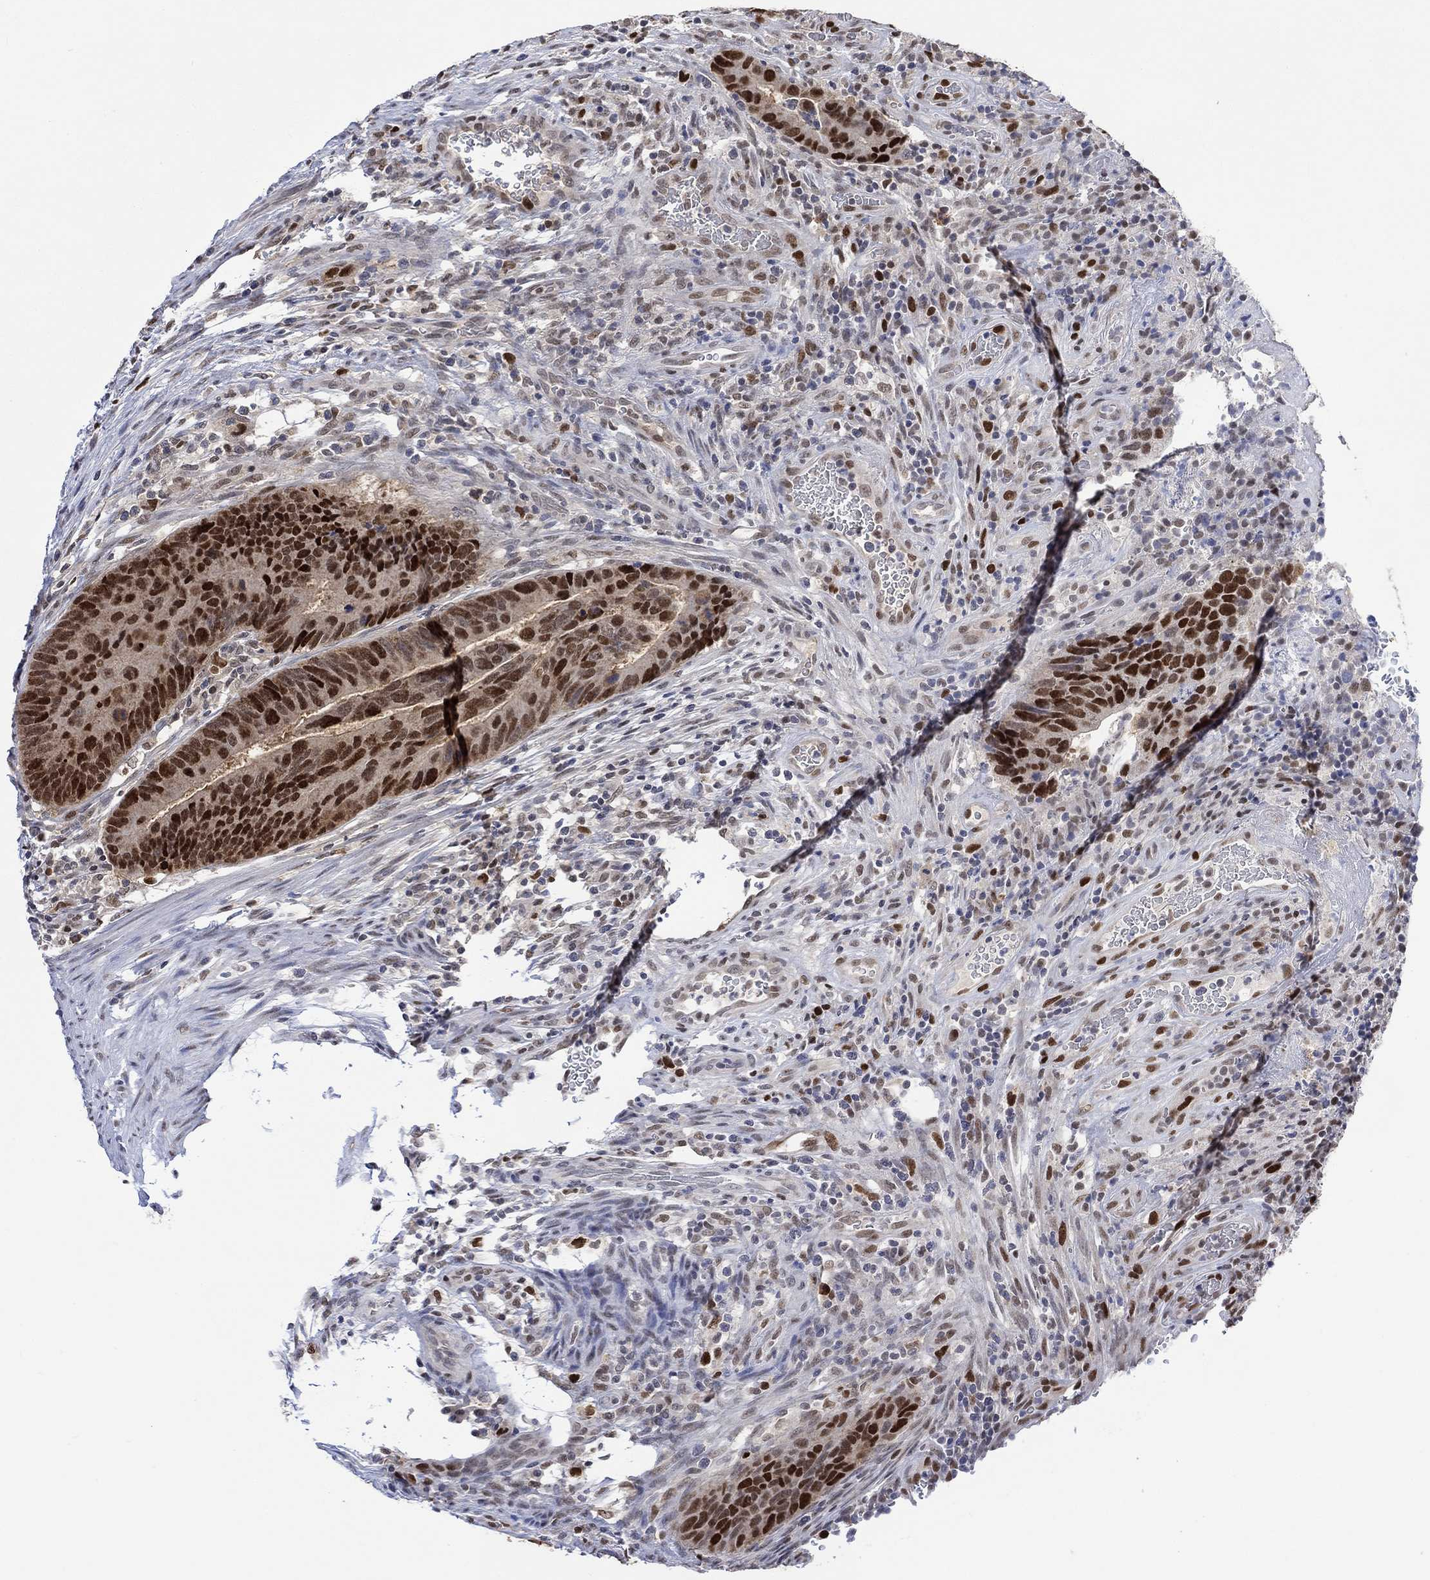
{"staining": {"intensity": "strong", "quantity": ">75%", "location": "nuclear"}, "tissue": "colorectal cancer", "cell_type": "Tumor cells", "image_type": "cancer", "snomed": [{"axis": "morphology", "description": "Adenocarcinoma, NOS"}, {"axis": "topography", "description": "Colon"}], "caption": "Immunohistochemistry of human colorectal adenocarcinoma exhibits high levels of strong nuclear positivity in approximately >75% of tumor cells. (brown staining indicates protein expression, while blue staining denotes nuclei).", "gene": "RAD54L2", "patient": {"sex": "female", "age": 56}}